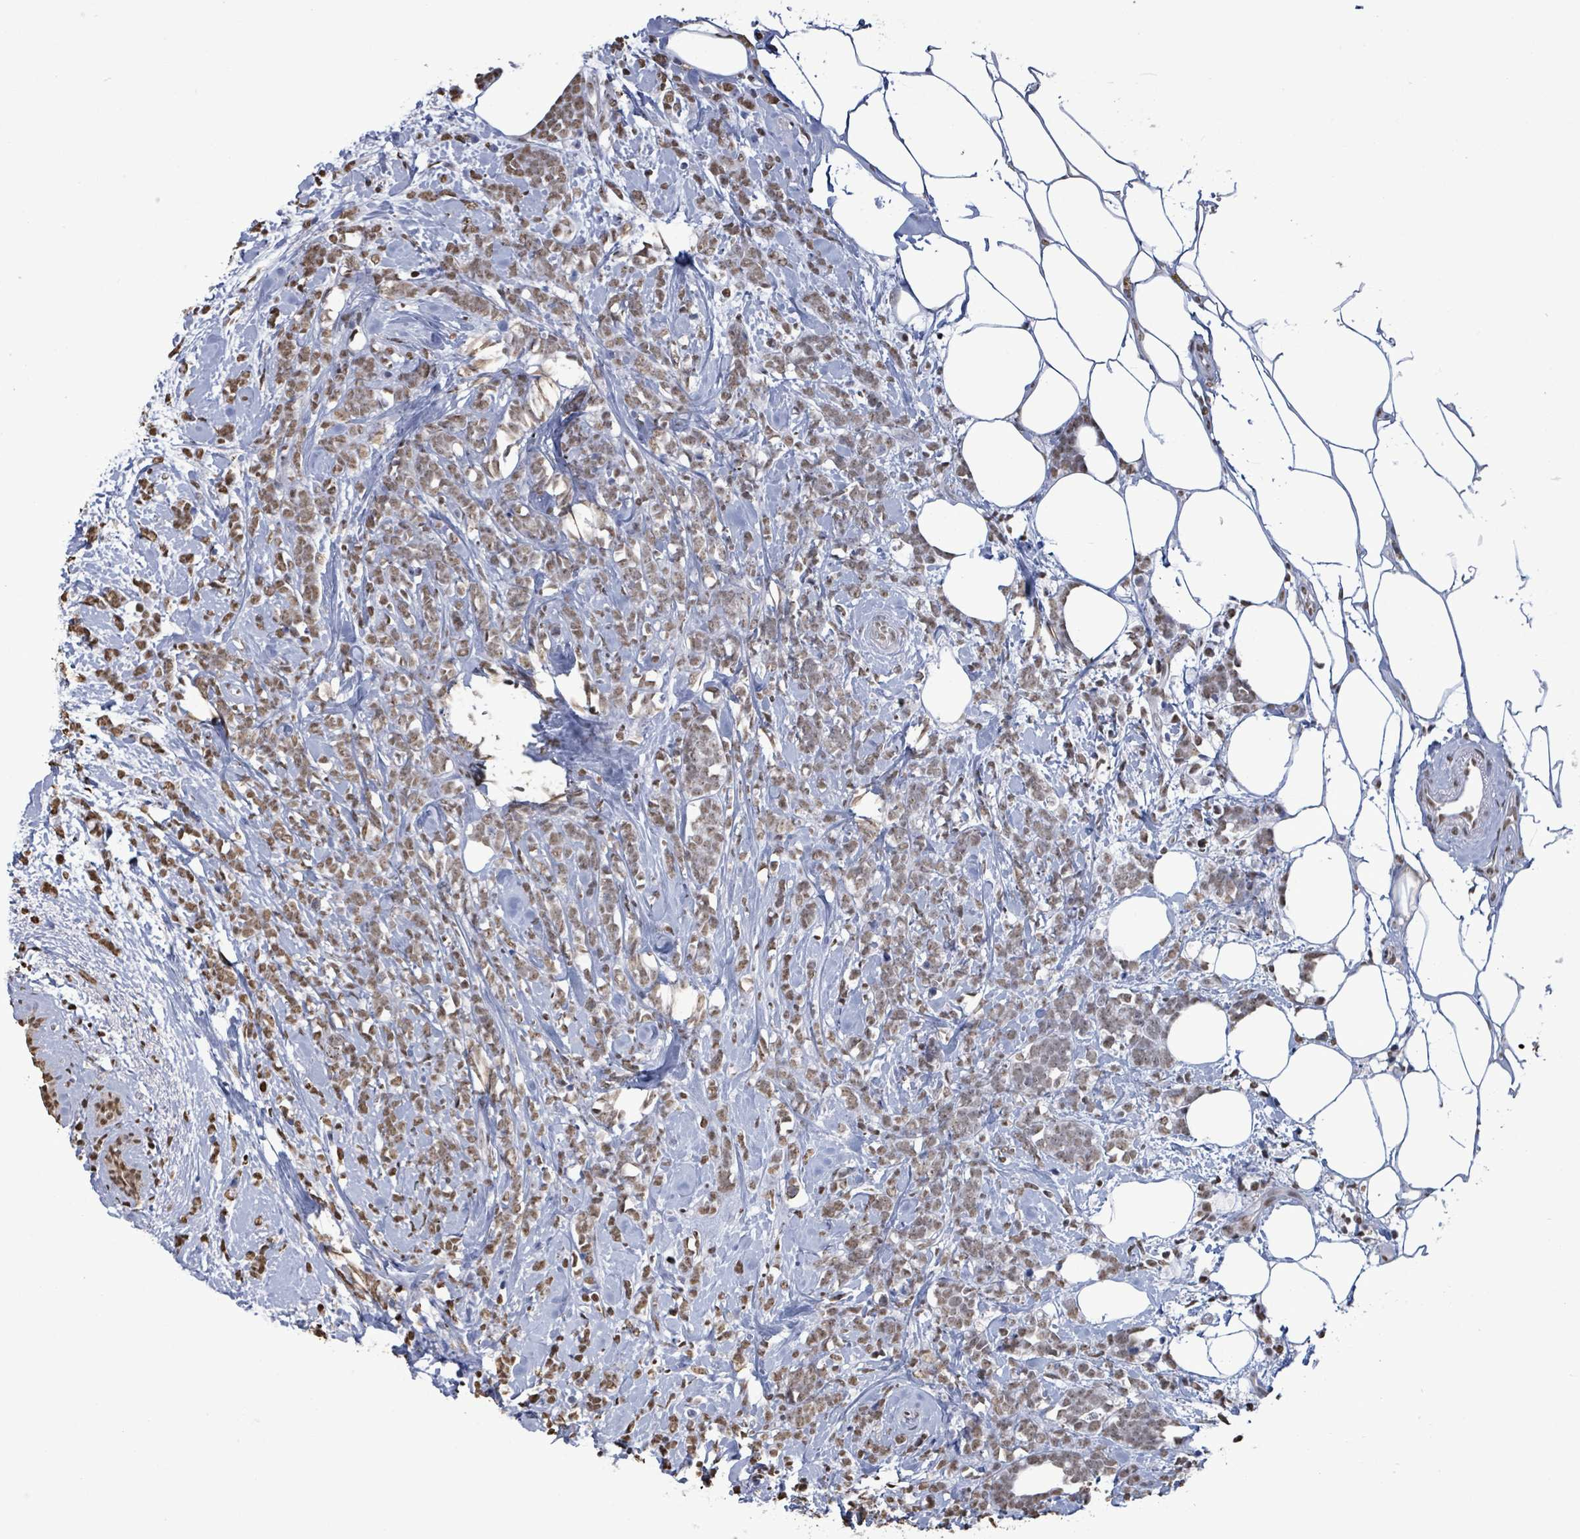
{"staining": {"intensity": "weak", "quantity": ">75%", "location": "nuclear"}, "tissue": "breast cancer", "cell_type": "Tumor cells", "image_type": "cancer", "snomed": [{"axis": "morphology", "description": "Lobular carcinoma"}, {"axis": "topography", "description": "Breast"}], "caption": "Immunohistochemical staining of breast cancer (lobular carcinoma) exhibits low levels of weak nuclear staining in about >75% of tumor cells. (DAB (3,3'-diaminobenzidine) IHC with brightfield microscopy, high magnification).", "gene": "SAMD14", "patient": {"sex": "female", "age": 58}}